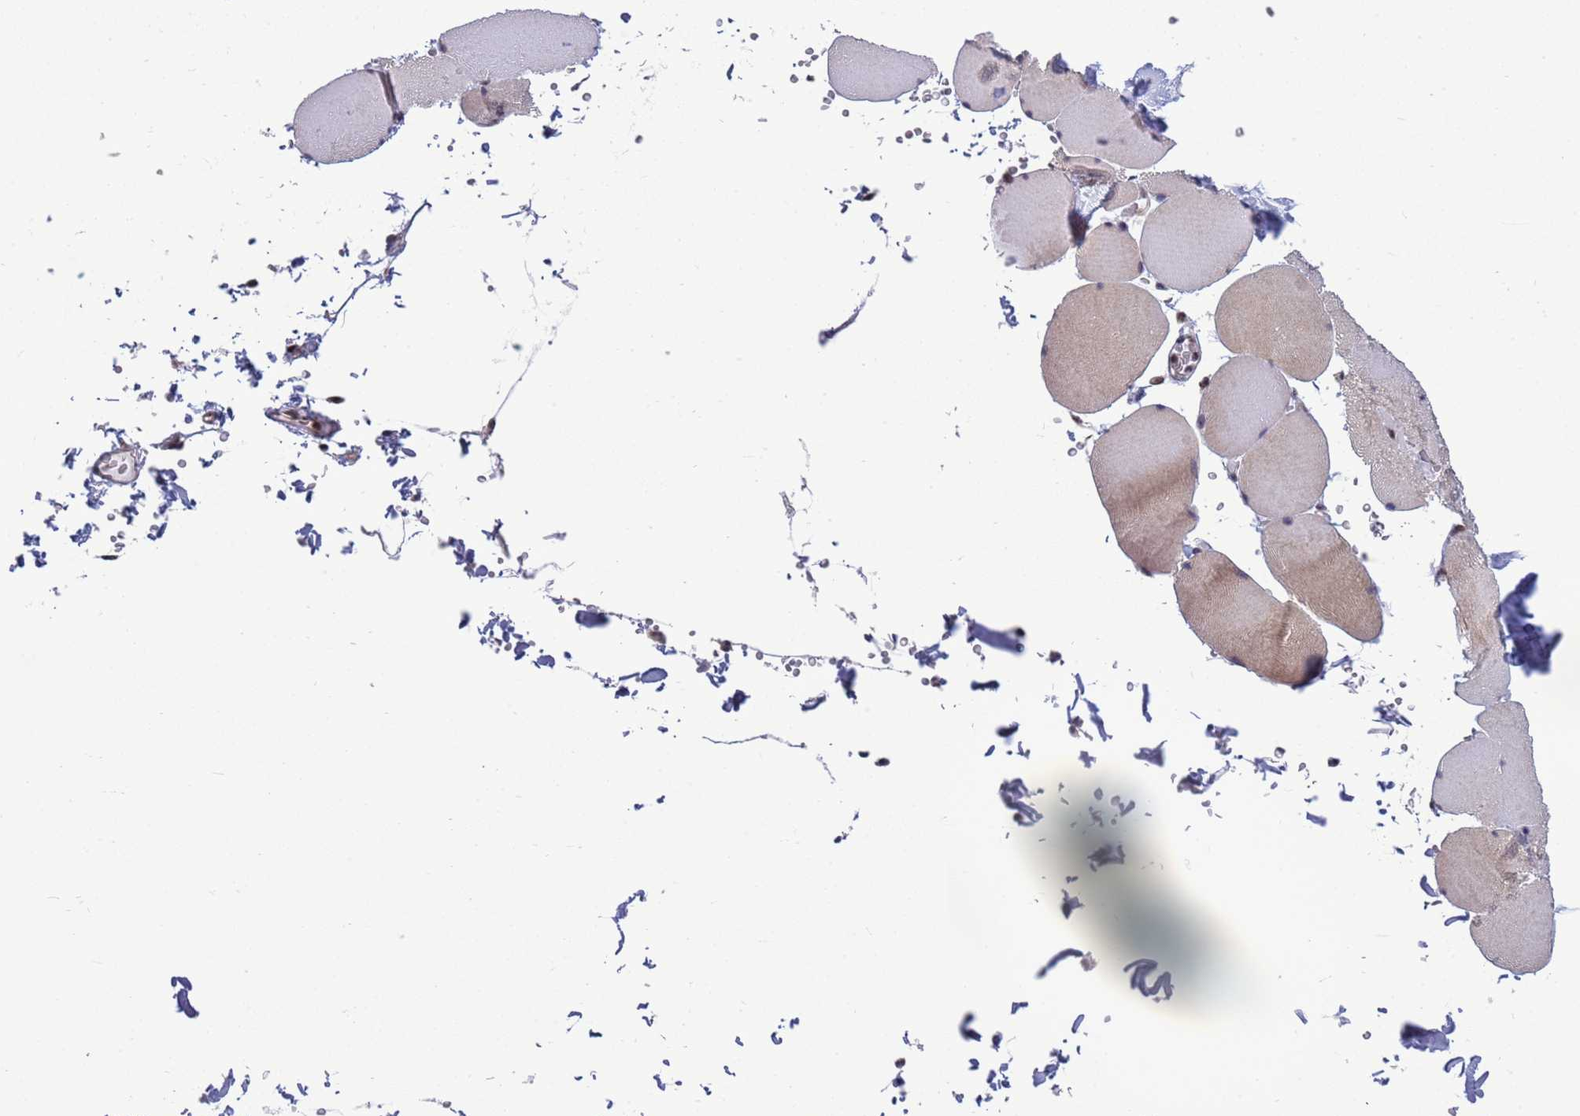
{"staining": {"intensity": "moderate", "quantity": "<25%", "location": "cytoplasmic/membranous"}, "tissue": "skeletal muscle", "cell_type": "Myocytes", "image_type": "normal", "snomed": [{"axis": "morphology", "description": "Normal tissue, NOS"}, {"axis": "topography", "description": "Skeletal muscle"}, {"axis": "topography", "description": "Head-Neck"}], "caption": "Immunohistochemical staining of normal skeletal muscle reveals low levels of moderate cytoplasmic/membranous expression in approximately <25% of myocytes. (DAB (3,3'-diaminobenzidine) IHC, brown staining for protein, blue staining for nuclei).", "gene": "NSL1", "patient": {"sex": "male", "age": 66}}